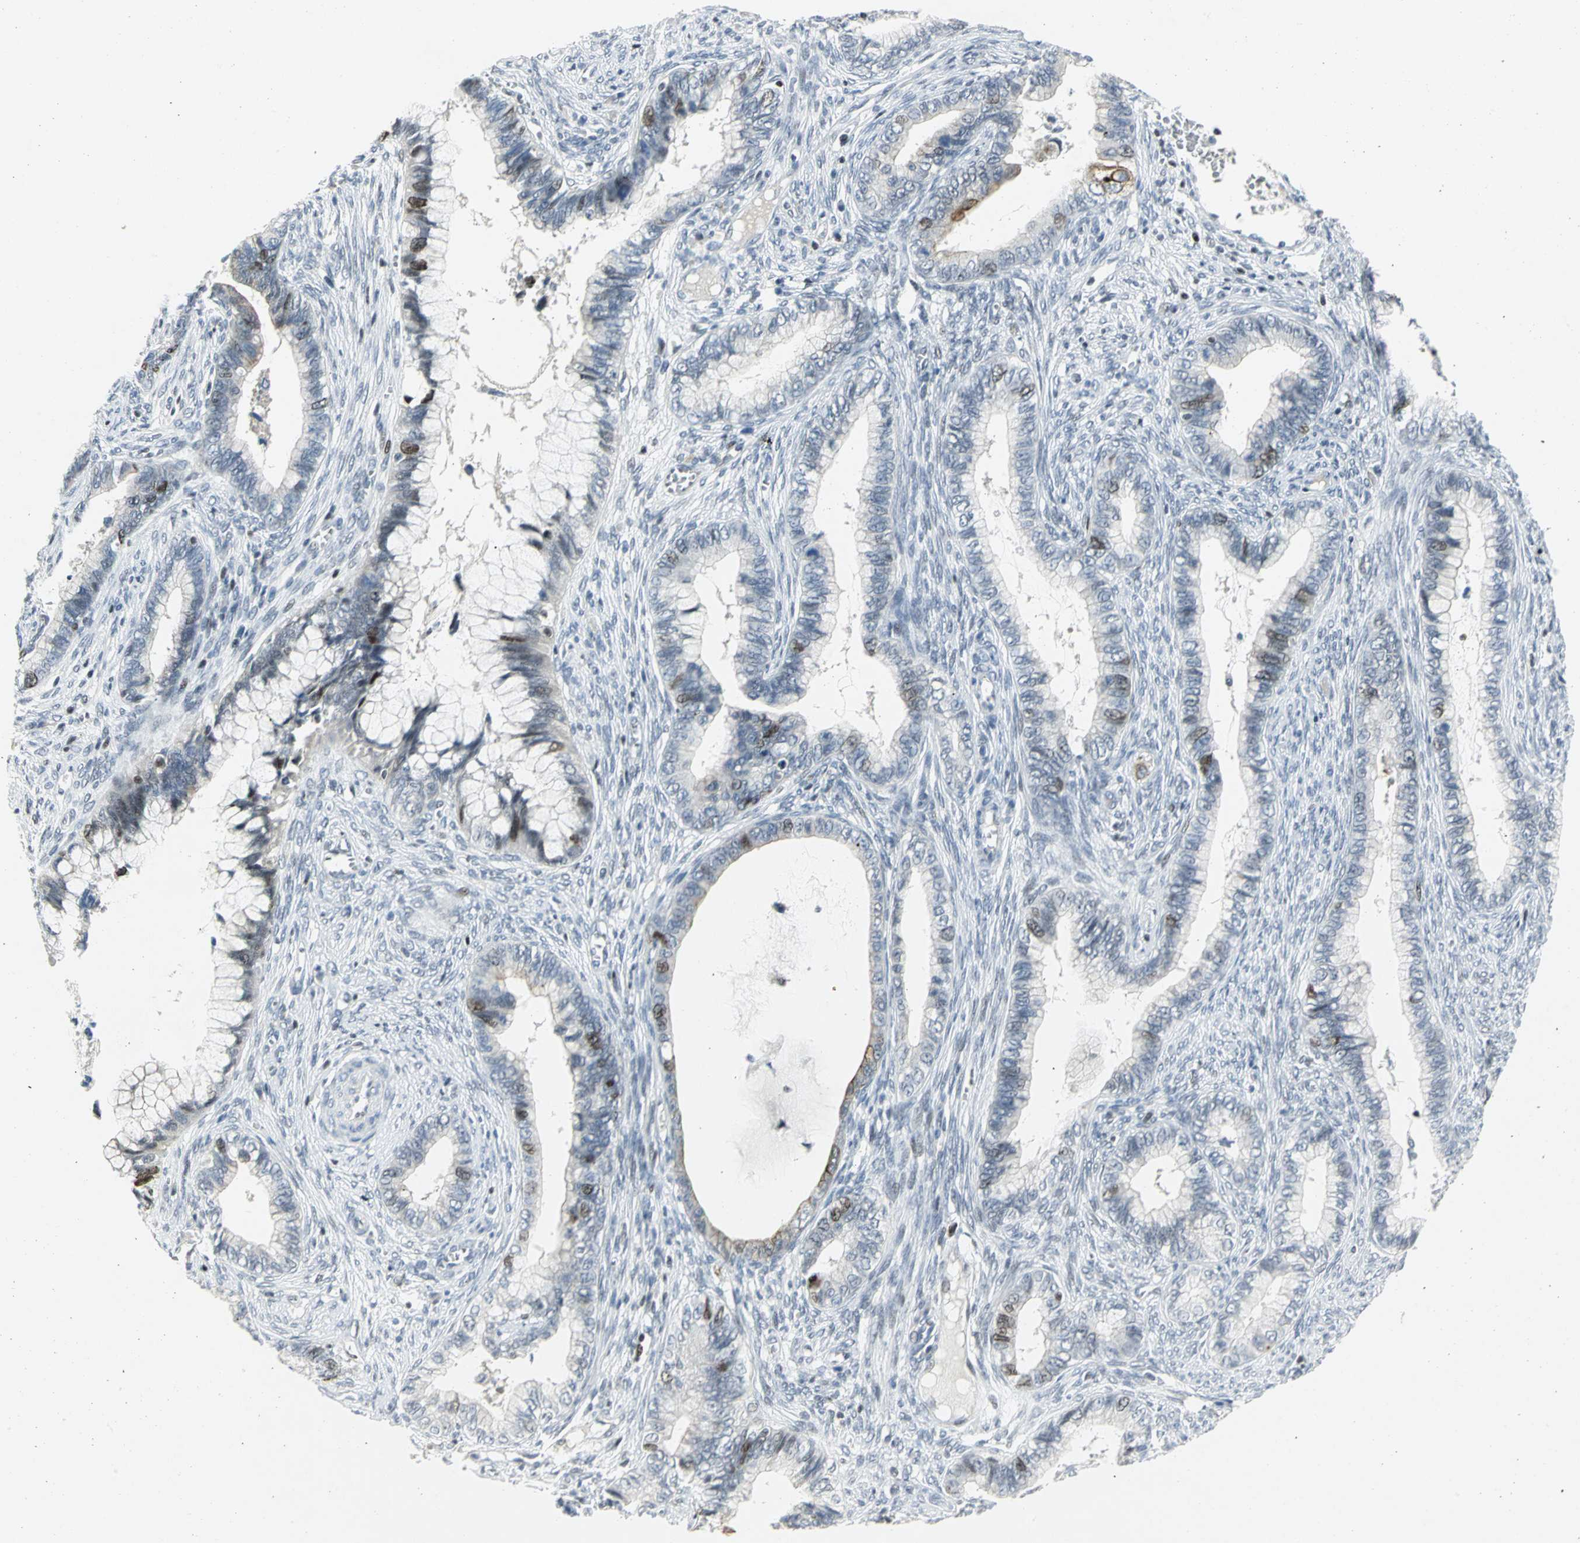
{"staining": {"intensity": "moderate", "quantity": "<25%", "location": "nuclear"}, "tissue": "cervical cancer", "cell_type": "Tumor cells", "image_type": "cancer", "snomed": [{"axis": "morphology", "description": "Adenocarcinoma, NOS"}, {"axis": "topography", "description": "Cervix"}], "caption": "The micrograph demonstrates immunohistochemical staining of cervical cancer. There is moderate nuclear positivity is identified in about <25% of tumor cells. Ihc stains the protein in brown and the nuclei are stained blue.", "gene": "RPA1", "patient": {"sex": "female", "age": 44}}